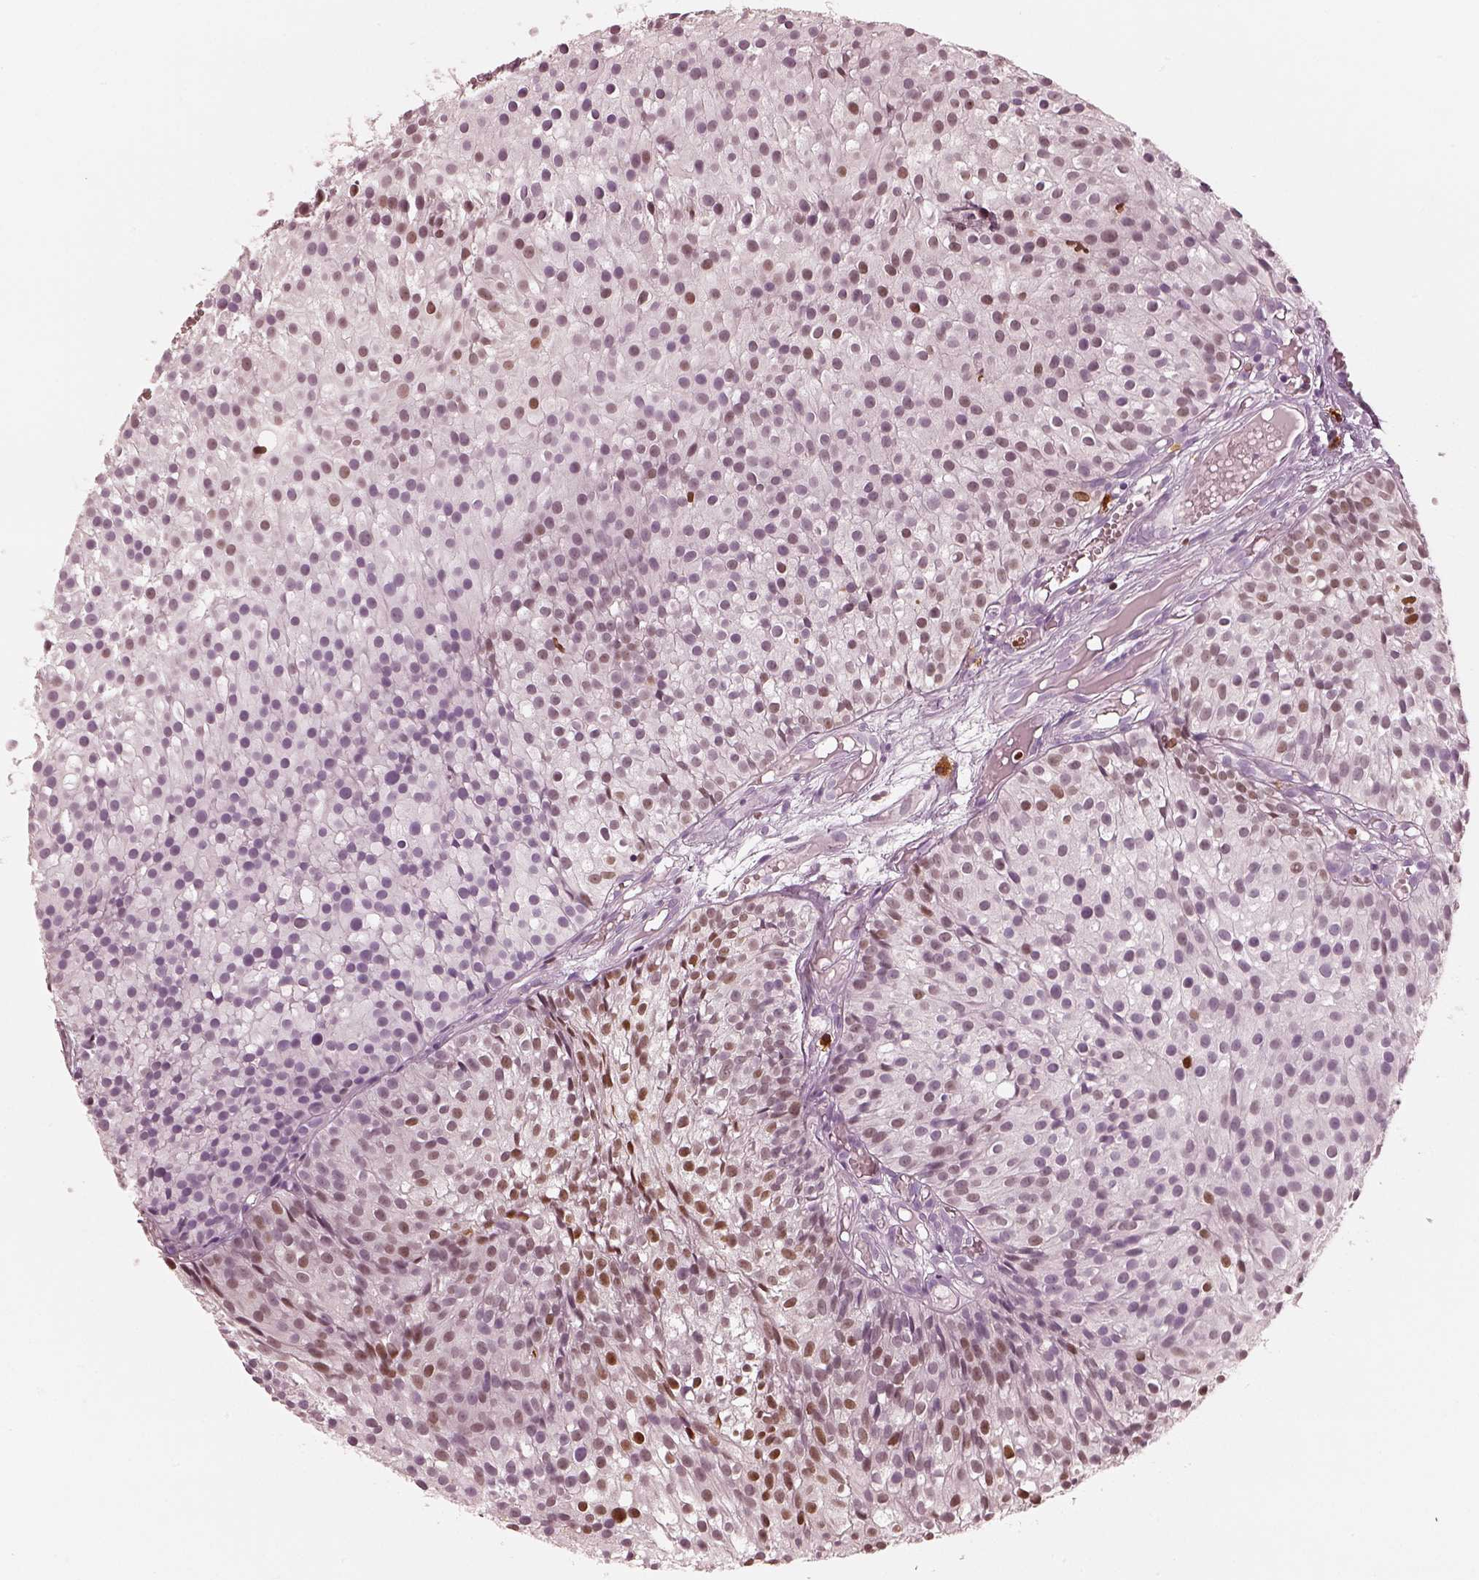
{"staining": {"intensity": "moderate", "quantity": "<25%", "location": "nuclear"}, "tissue": "urothelial cancer", "cell_type": "Tumor cells", "image_type": "cancer", "snomed": [{"axis": "morphology", "description": "Urothelial carcinoma, Low grade"}, {"axis": "topography", "description": "Urinary bladder"}], "caption": "Tumor cells display low levels of moderate nuclear staining in about <25% of cells in human low-grade urothelial carcinoma.", "gene": "ALOX5", "patient": {"sex": "male", "age": 63}}